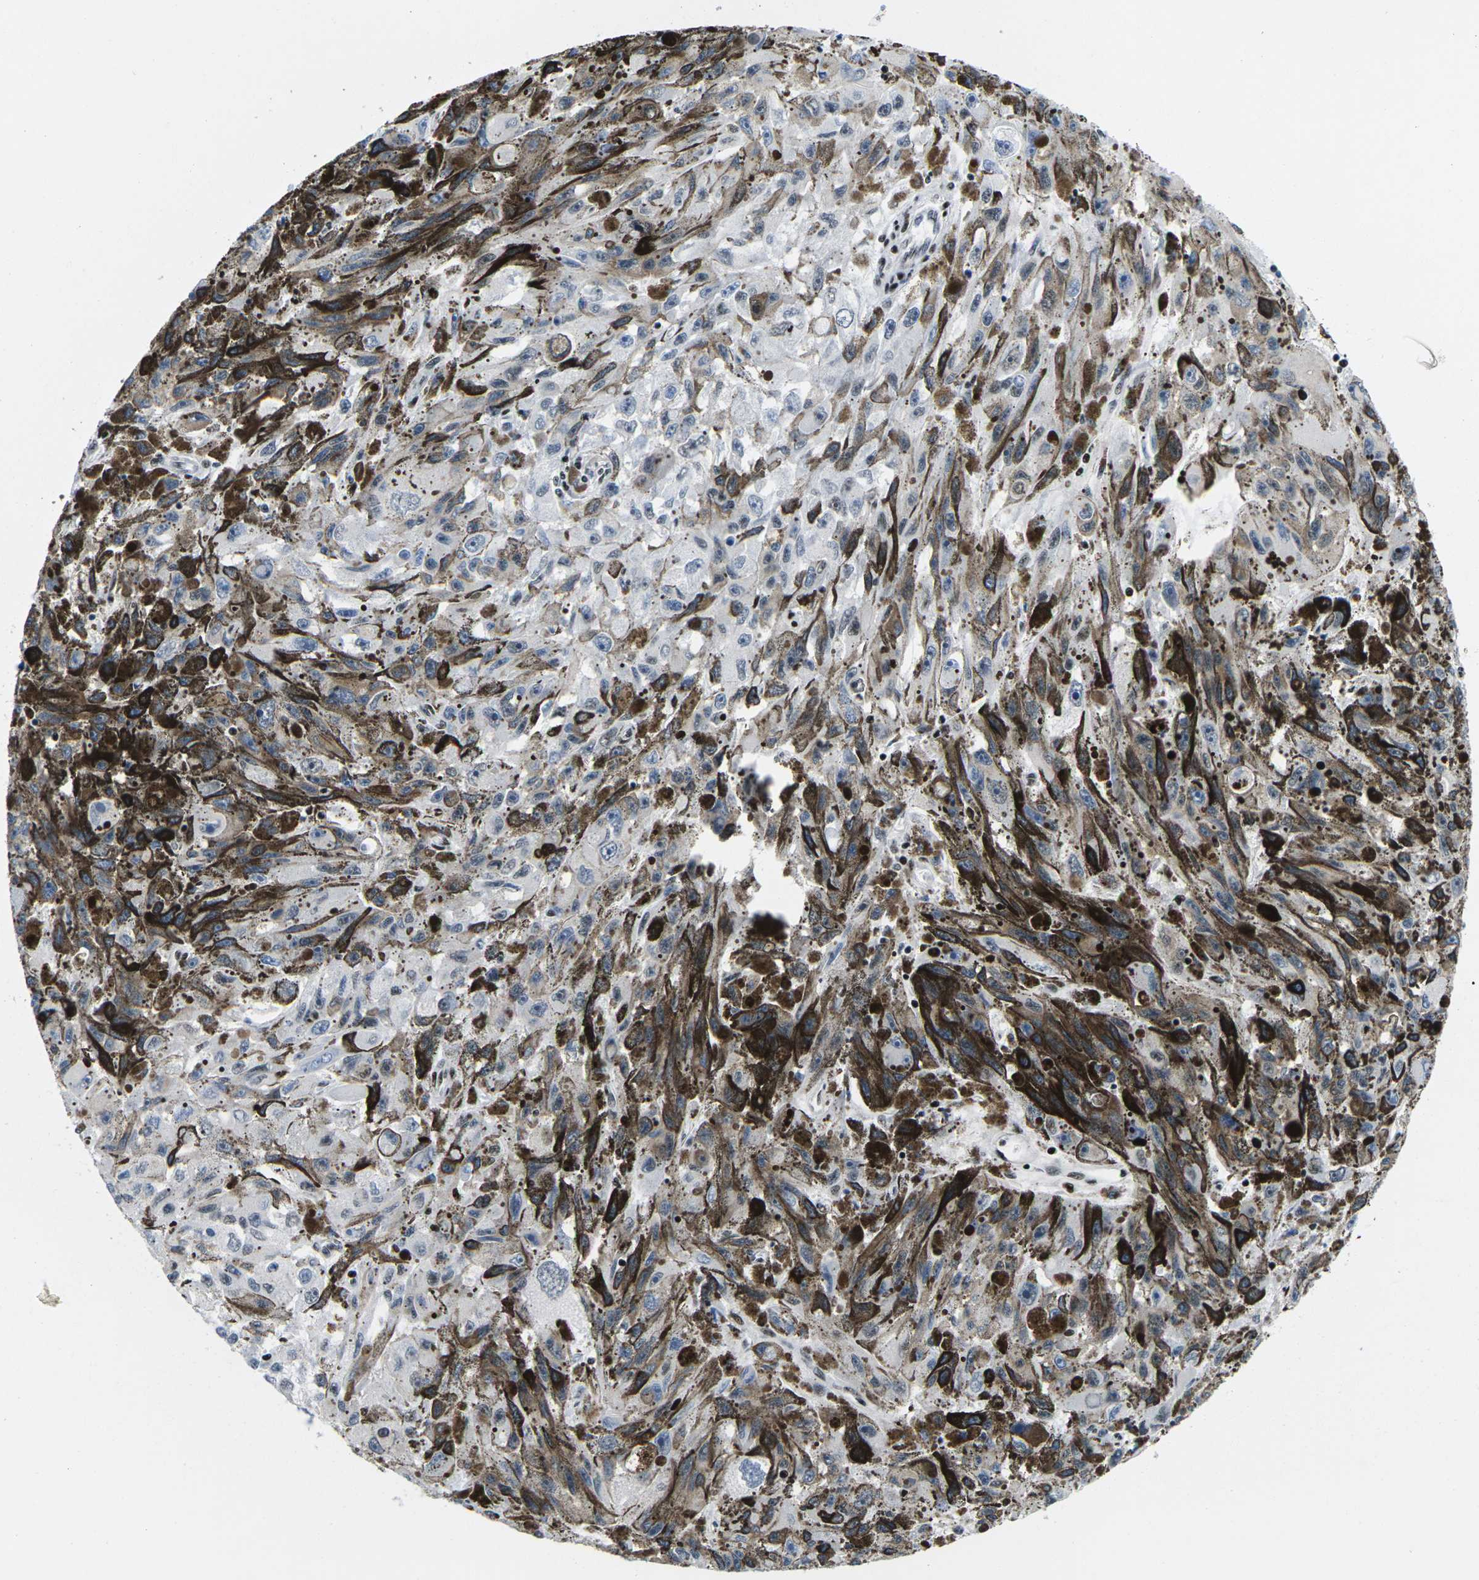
{"staining": {"intensity": "negative", "quantity": "none", "location": "none"}, "tissue": "melanoma", "cell_type": "Tumor cells", "image_type": "cancer", "snomed": [{"axis": "morphology", "description": "Malignant melanoma, NOS"}, {"axis": "topography", "description": "Skin"}], "caption": "This is an IHC image of human melanoma. There is no expression in tumor cells.", "gene": "ATF1", "patient": {"sex": "female", "age": 104}}